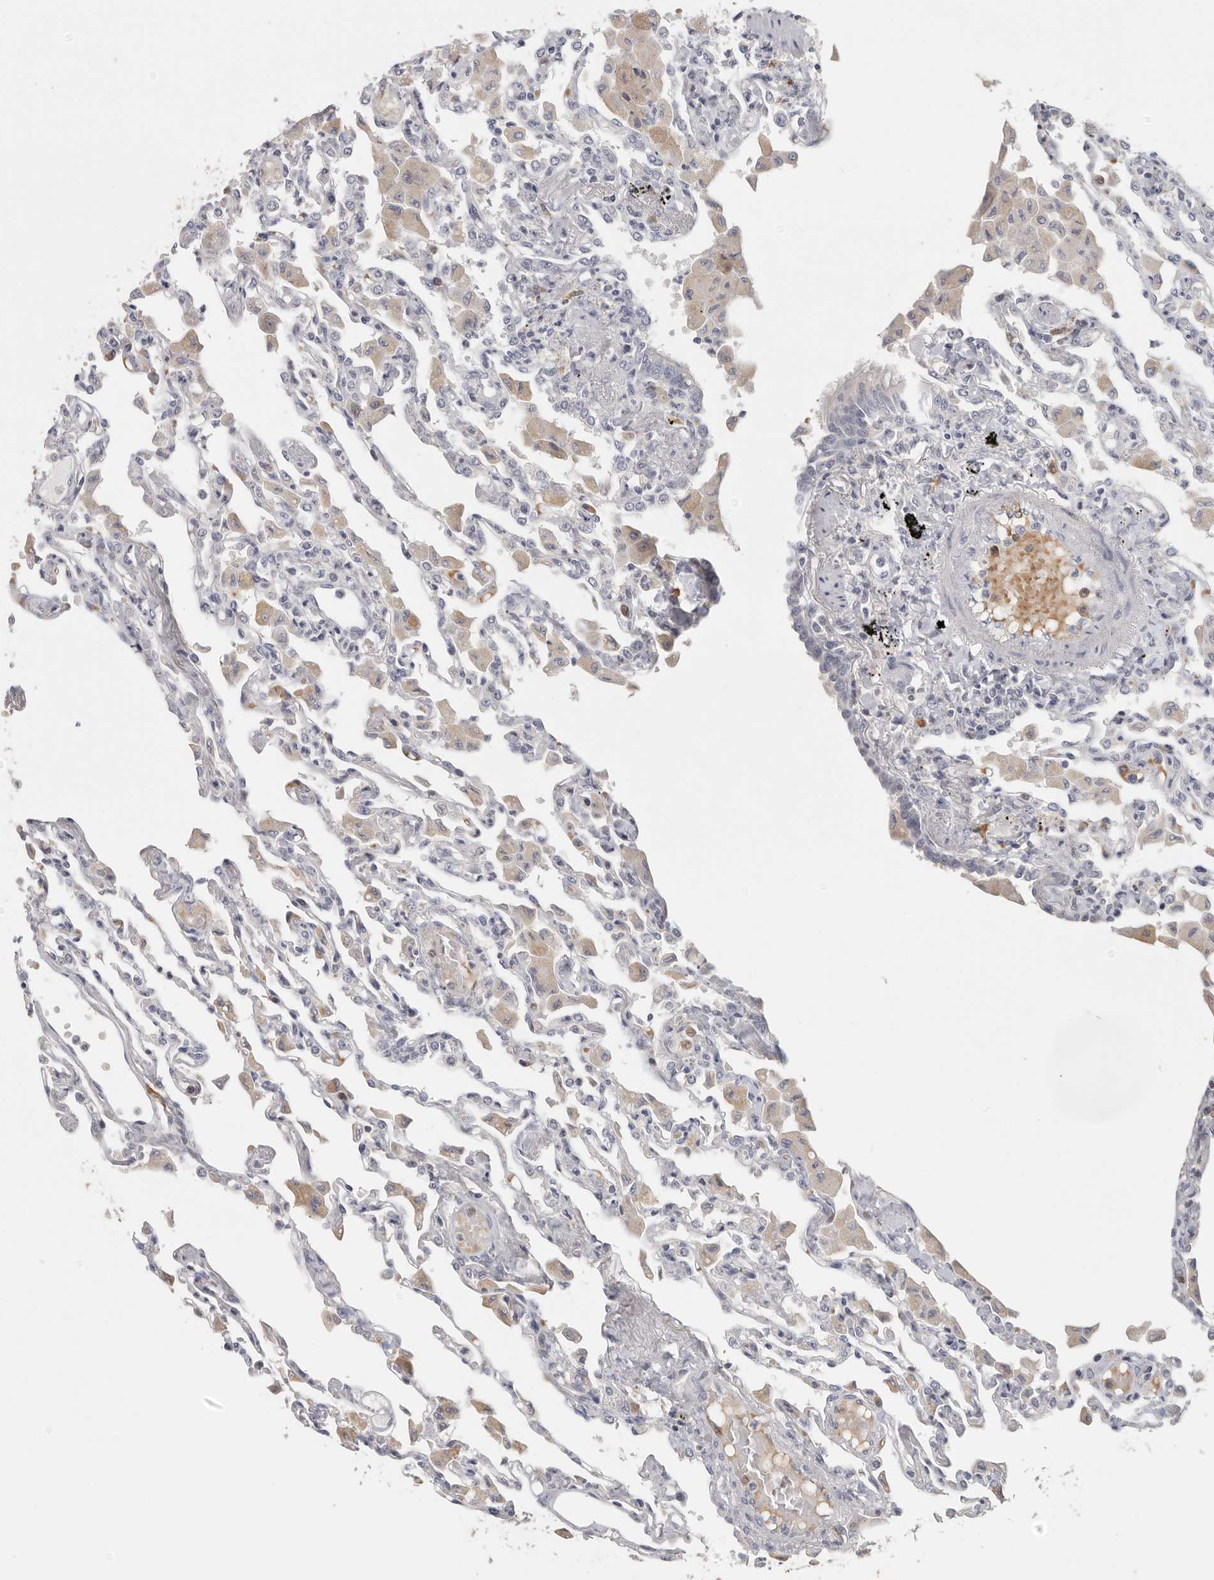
{"staining": {"intensity": "weak", "quantity": "<25%", "location": "cytoplasmic/membranous"}, "tissue": "lung", "cell_type": "Alveolar cells", "image_type": "normal", "snomed": [{"axis": "morphology", "description": "Normal tissue, NOS"}, {"axis": "topography", "description": "Bronchus"}, {"axis": "topography", "description": "Lung"}], "caption": "DAB immunohistochemical staining of unremarkable lung shows no significant staining in alveolar cells. (Stains: DAB (3,3'-diaminobenzidine) immunohistochemistry (IHC) with hematoxylin counter stain, Microscopy: brightfield microscopy at high magnification).", "gene": "DNAJC11", "patient": {"sex": "female", "age": 49}}